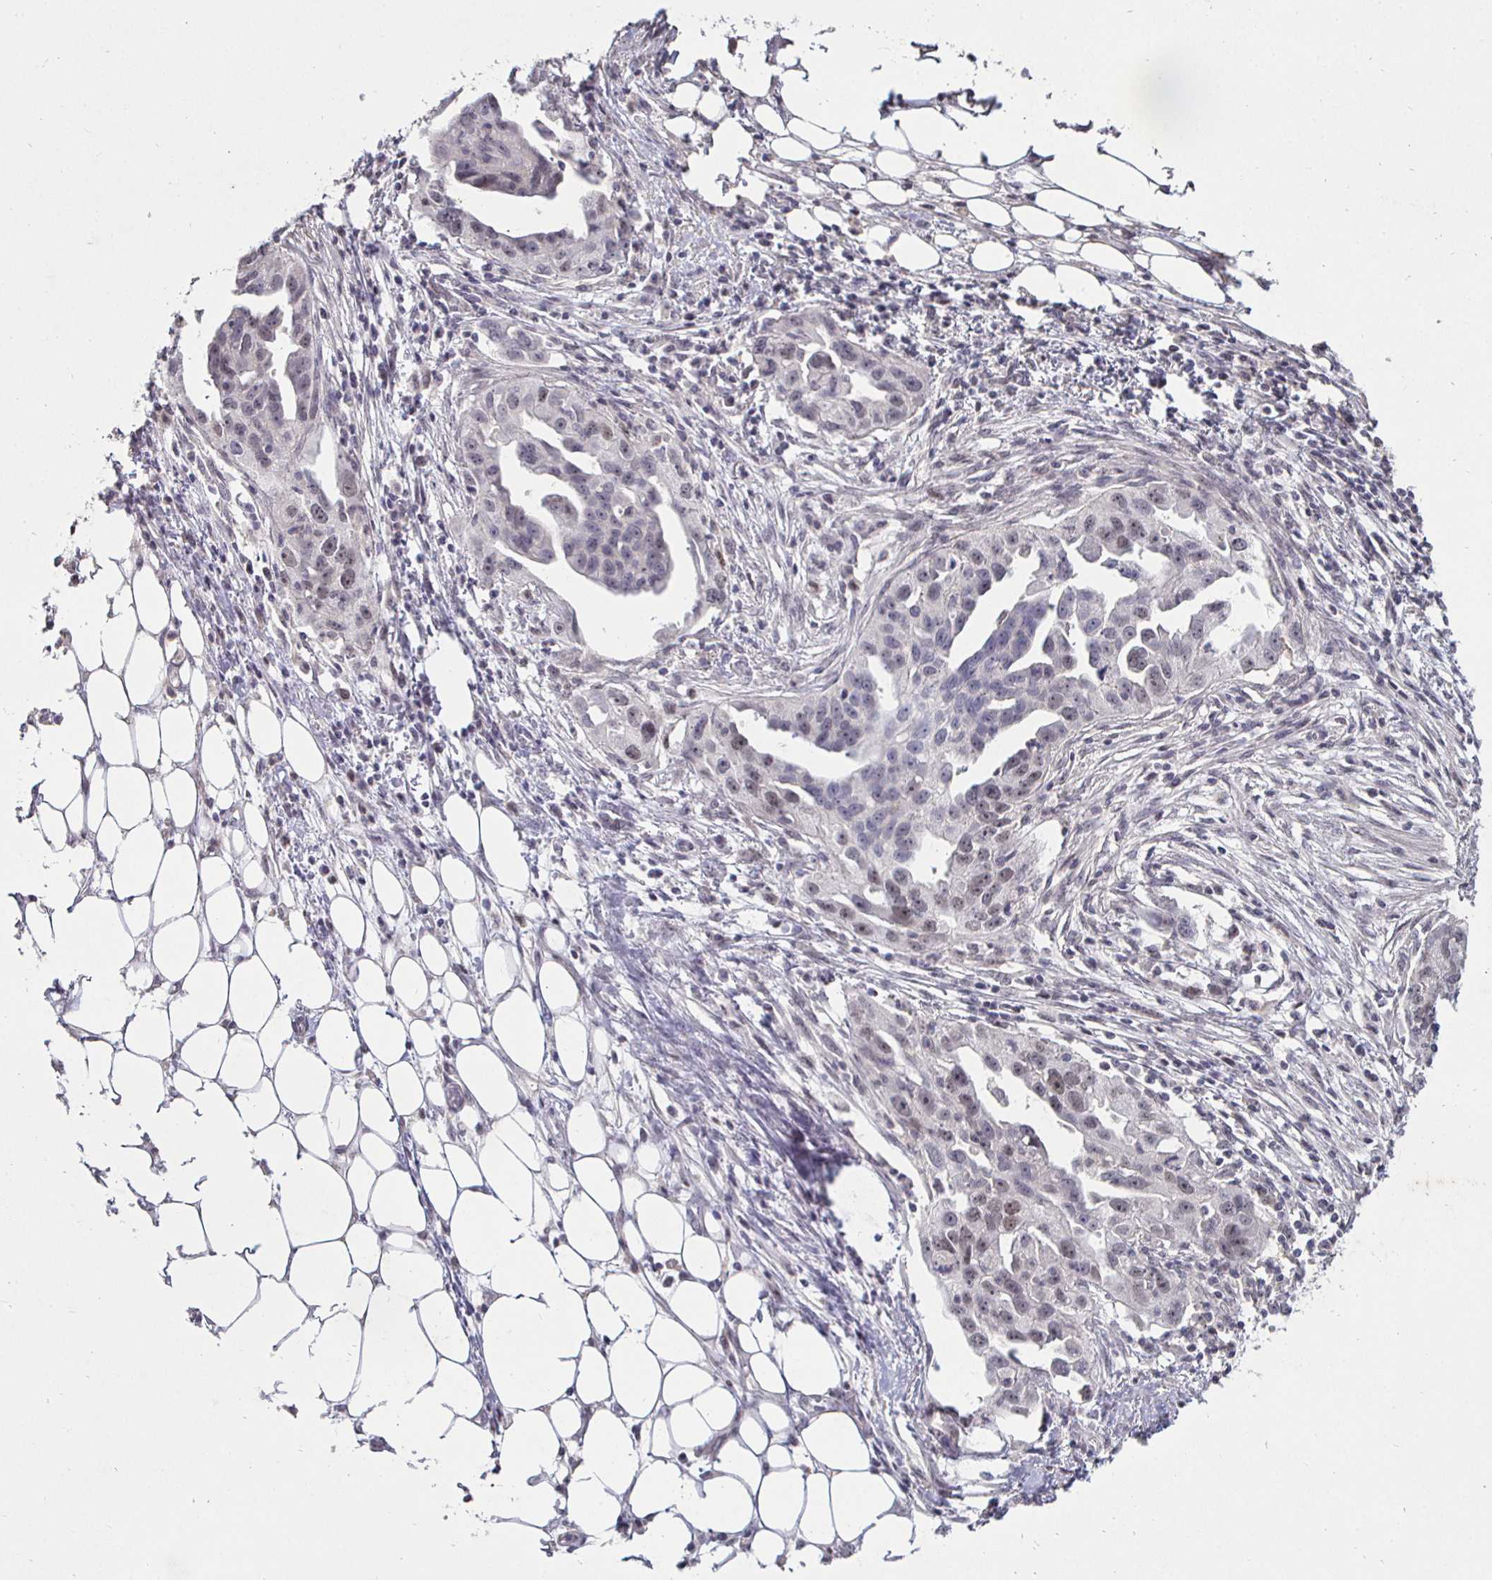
{"staining": {"intensity": "weak", "quantity": "25%-75%", "location": "nuclear"}, "tissue": "ovarian cancer", "cell_type": "Tumor cells", "image_type": "cancer", "snomed": [{"axis": "morphology", "description": "Carcinoma, endometroid"}, {"axis": "morphology", "description": "Cystadenocarcinoma, serous, NOS"}, {"axis": "topography", "description": "Ovary"}], "caption": "Ovarian cancer tissue shows weak nuclear positivity in approximately 25%-75% of tumor cells The staining was performed using DAB, with brown indicating positive protein expression. Nuclei are stained blue with hematoxylin.", "gene": "MLH1", "patient": {"sex": "female", "age": 45}}